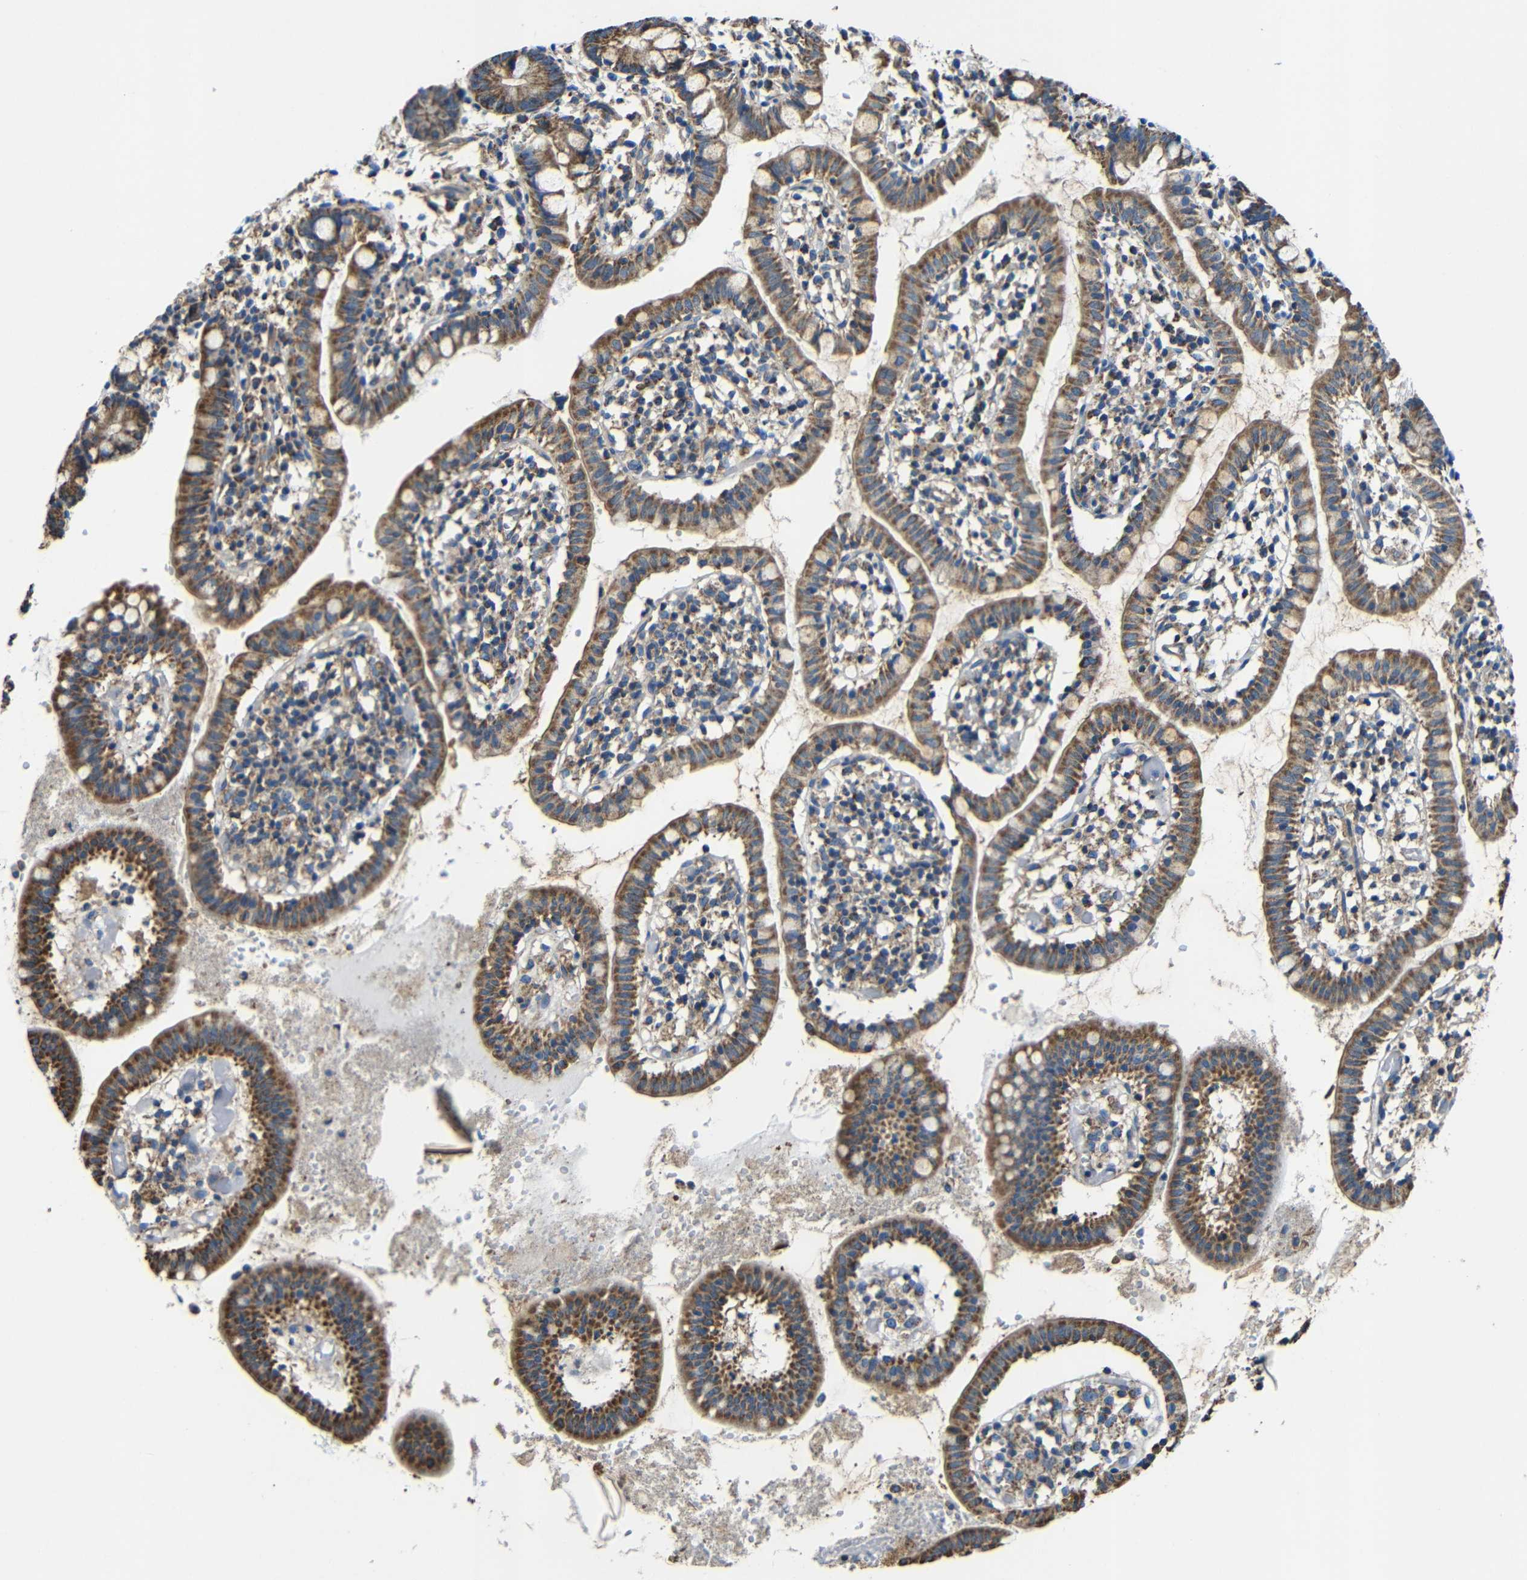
{"staining": {"intensity": "moderate", "quantity": ">75%", "location": "cytoplasmic/membranous"}, "tissue": "small intestine", "cell_type": "Glandular cells", "image_type": "normal", "snomed": [{"axis": "morphology", "description": "Normal tissue, NOS"}, {"axis": "morphology", "description": "Cystadenocarcinoma, serous, Metastatic site"}, {"axis": "topography", "description": "Small intestine"}], "caption": "The immunohistochemical stain highlights moderate cytoplasmic/membranous expression in glandular cells of unremarkable small intestine.", "gene": "INTS6L", "patient": {"sex": "female", "age": 61}}